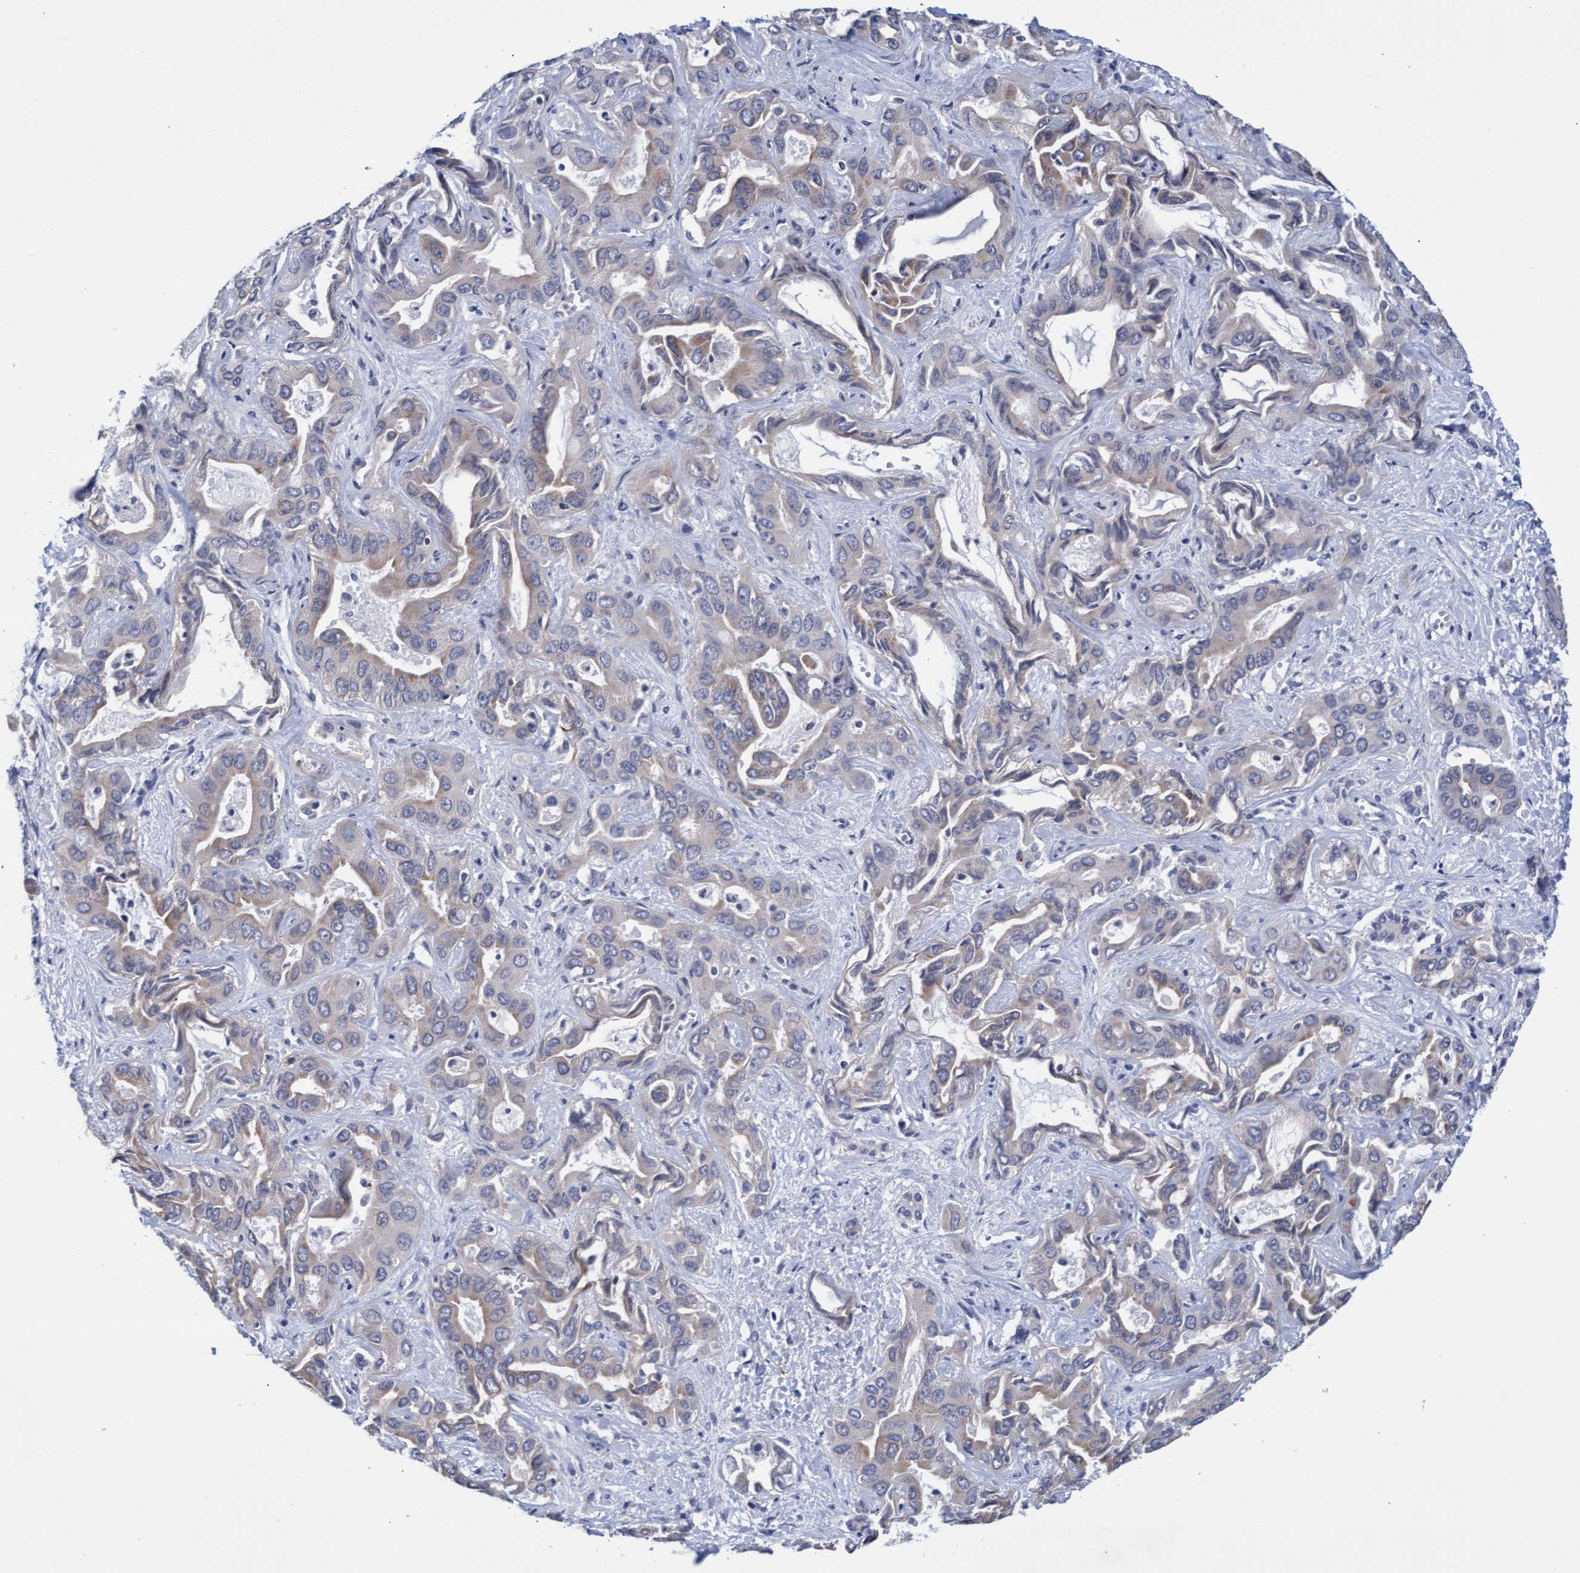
{"staining": {"intensity": "weak", "quantity": "25%-75%", "location": "cytoplasmic/membranous"}, "tissue": "liver cancer", "cell_type": "Tumor cells", "image_type": "cancer", "snomed": [{"axis": "morphology", "description": "Cholangiocarcinoma"}, {"axis": "topography", "description": "Liver"}], "caption": "Brown immunohistochemical staining in human cholangiocarcinoma (liver) demonstrates weak cytoplasmic/membranous positivity in about 25%-75% of tumor cells.", "gene": "MRPL38", "patient": {"sex": "female", "age": 52}}